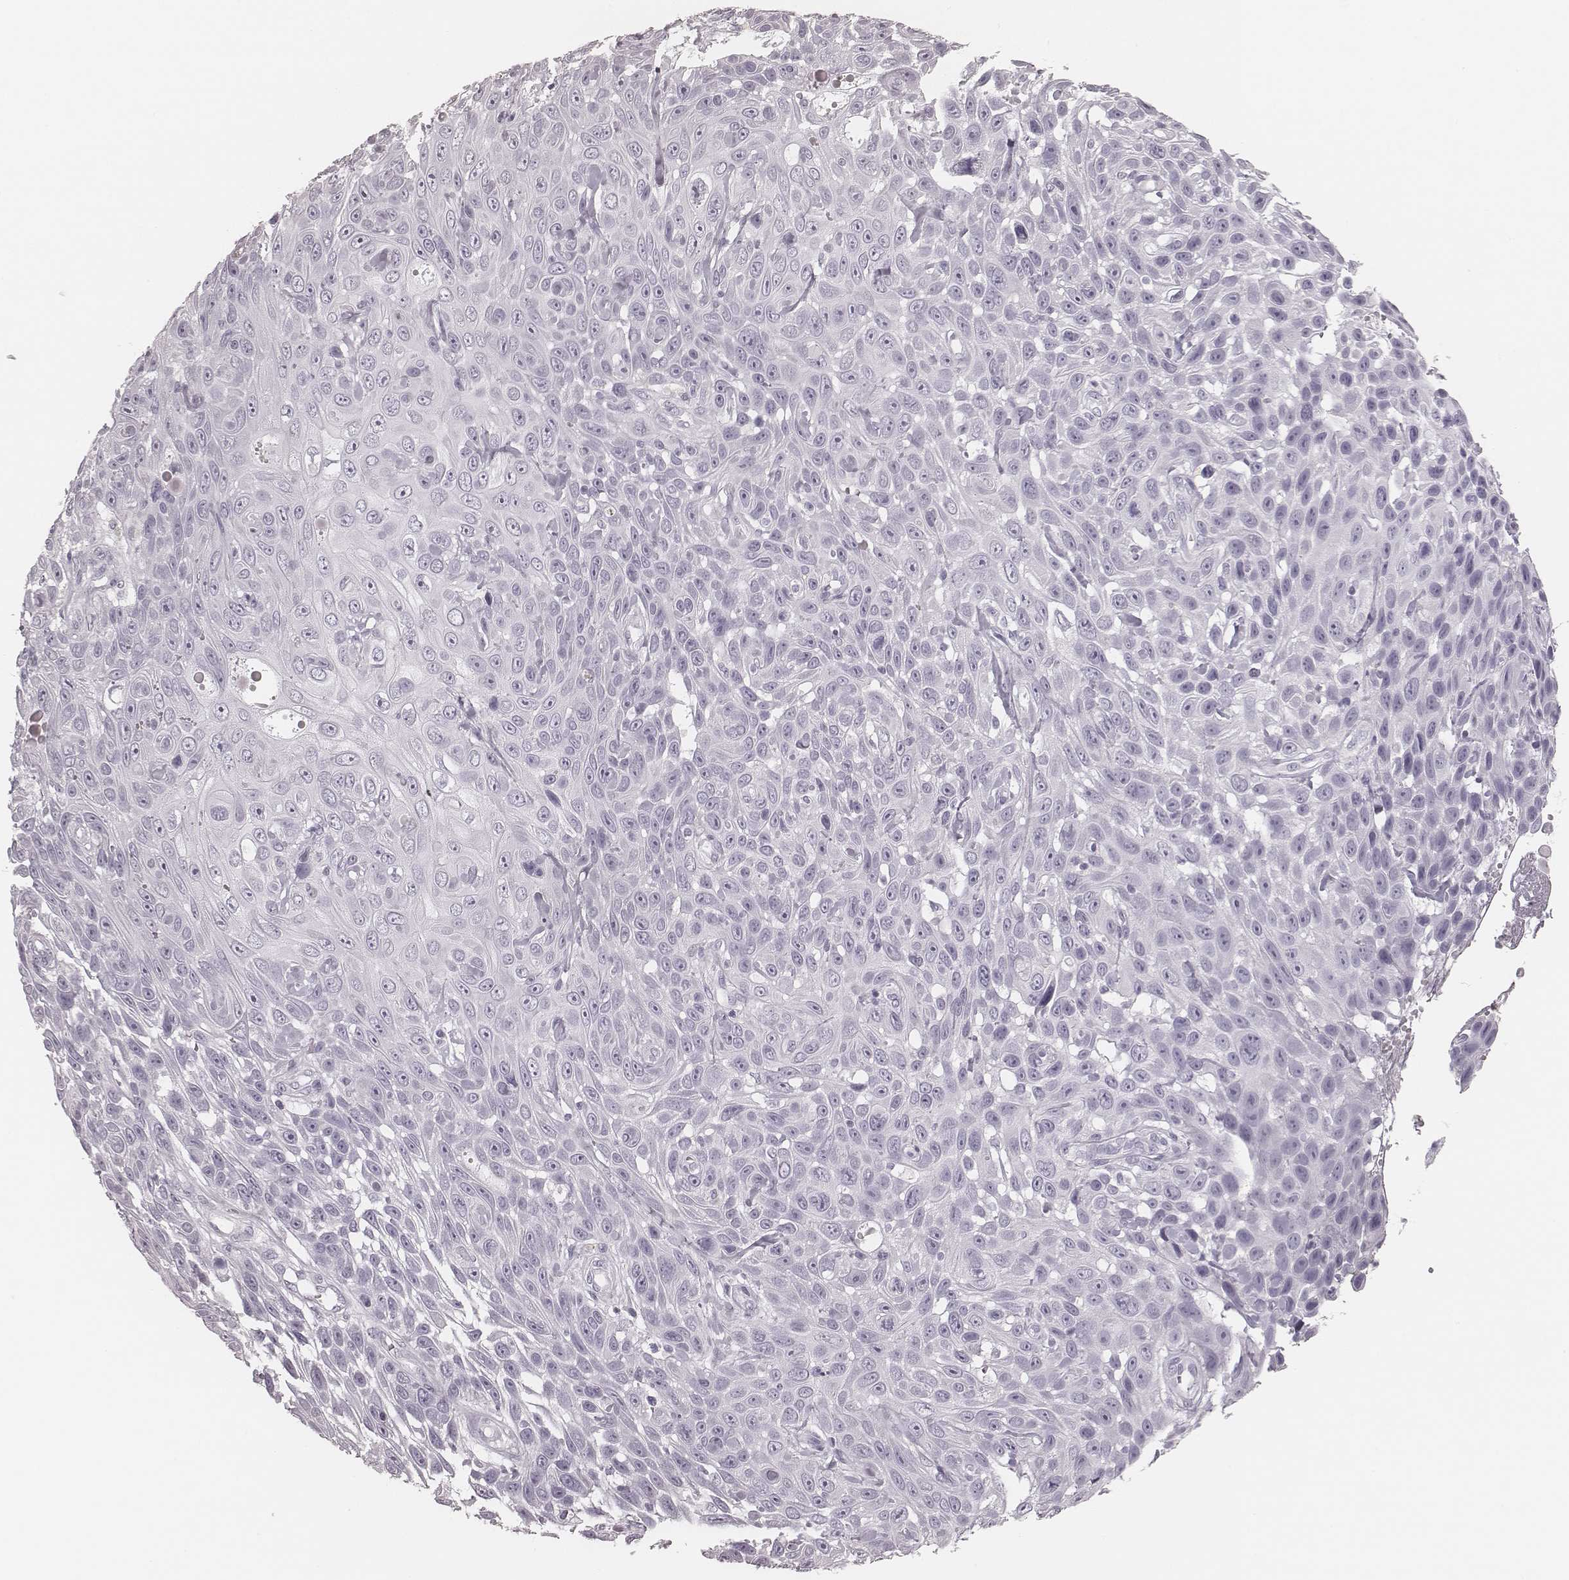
{"staining": {"intensity": "negative", "quantity": "none", "location": "none"}, "tissue": "skin cancer", "cell_type": "Tumor cells", "image_type": "cancer", "snomed": [{"axis": "morphology", "description": "Squamous cell carcinoma, NOS"}, {"axis": "topography", "description": "Skin"}], "caption": "Immunohistochemical staining of human squamous cell carcinoma (skin) reveals no significant positivity in tumor cells.", "gene": "MSX1", "patient": {"sex": "male", "age": 82}}